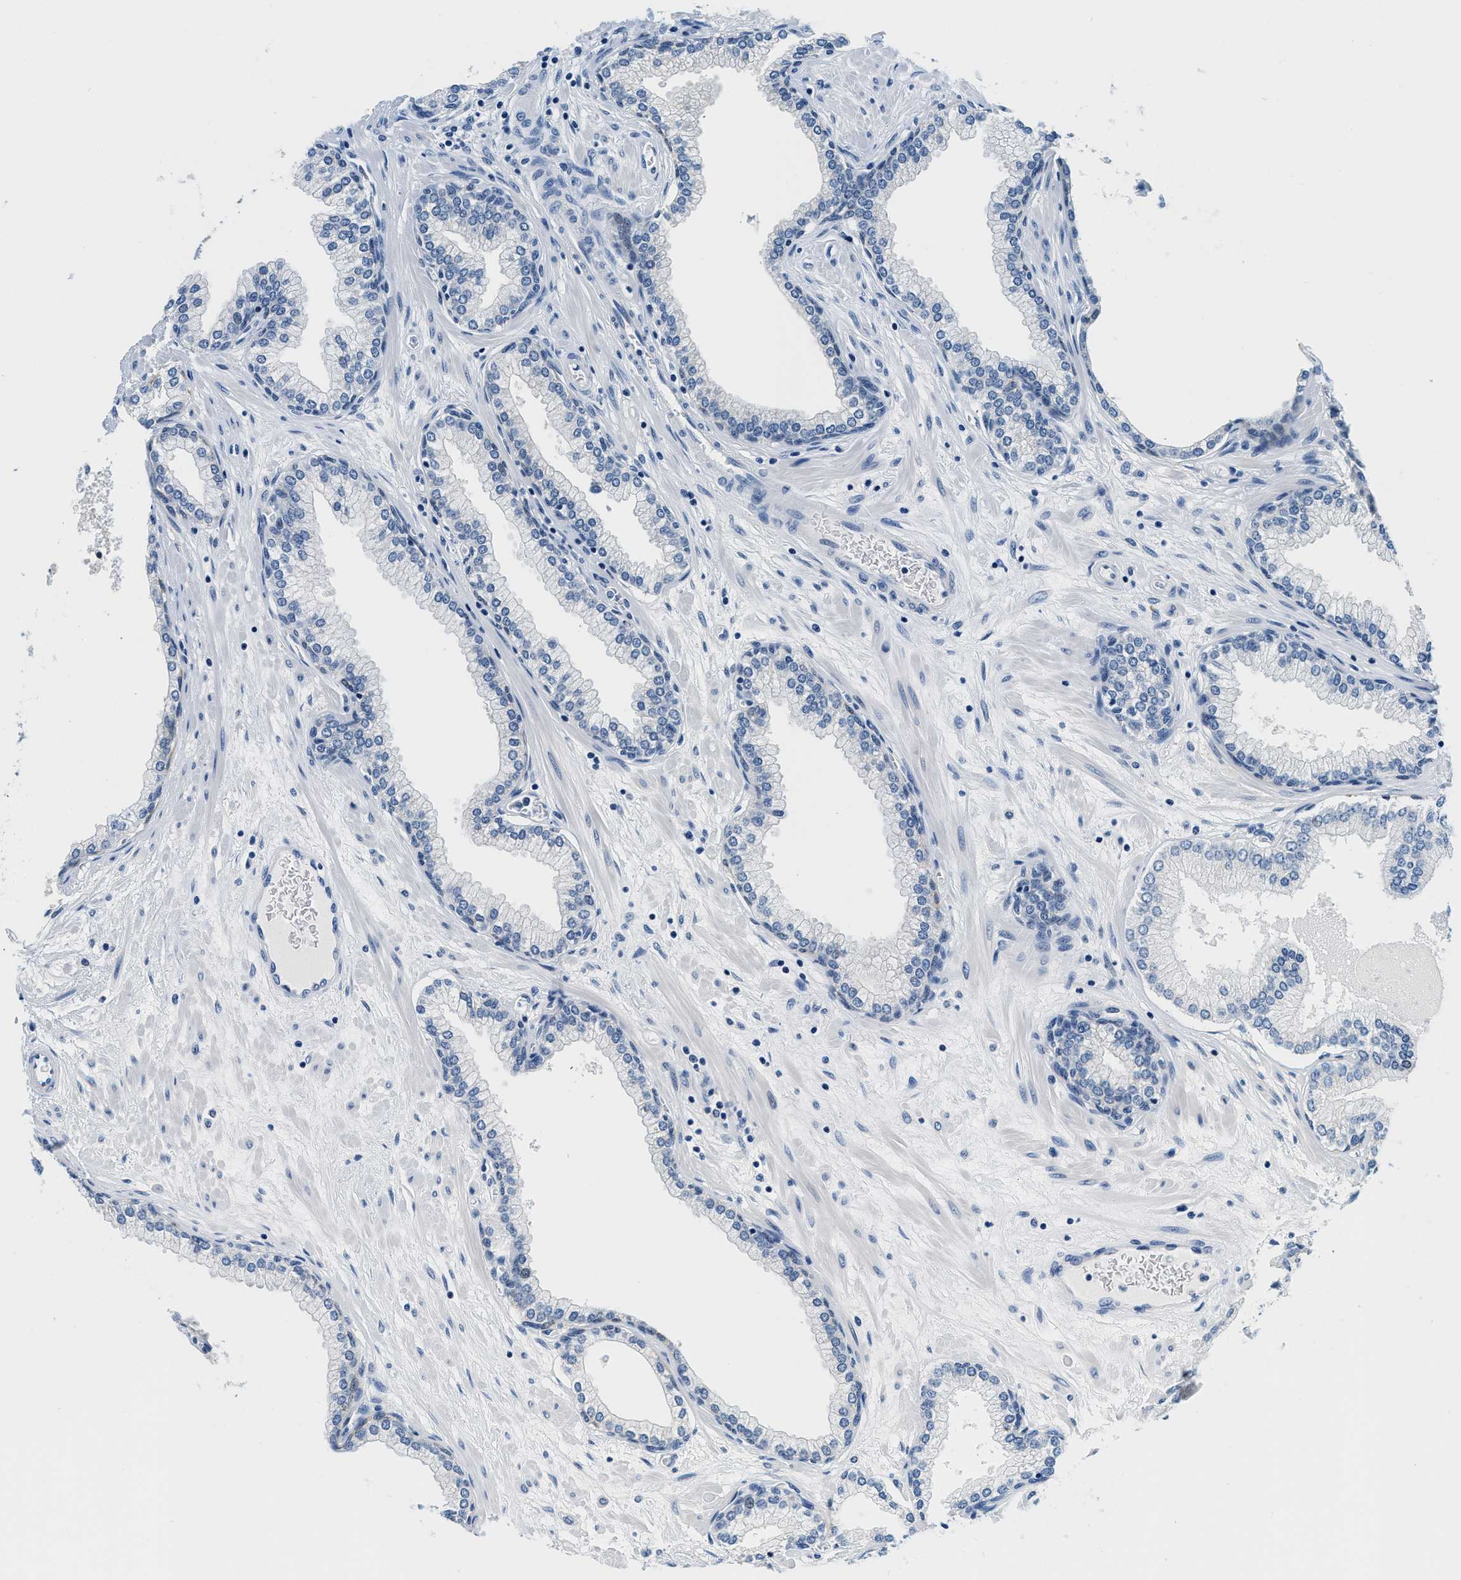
{"staining": {"intensity": "negative", "quantity": "none", "location": "none"}, "tissue": "prostate", "cell_type": "Glandular cells", "image_type": "normal", "snomed": [{"axis": "morphology", "description": "Normal tissue, NOS"}, {"axis": "morphology", "description": "Urothelial carcinoma, Low grade"}, {"axis": "topography", "description": "Urinary bladder"}, {"axis": "topography", "description": "Prostate"}], "caption": "High power microscopy image of an IHC micrograph of benign prostate, revealing no significant positivity in glandular cells. (DAB (3,3'-diaminobenzidine) IHC with hematoxylin counter stain).", "gene": "GSTM3", "patient": {"sex": "male", "age": 60}}